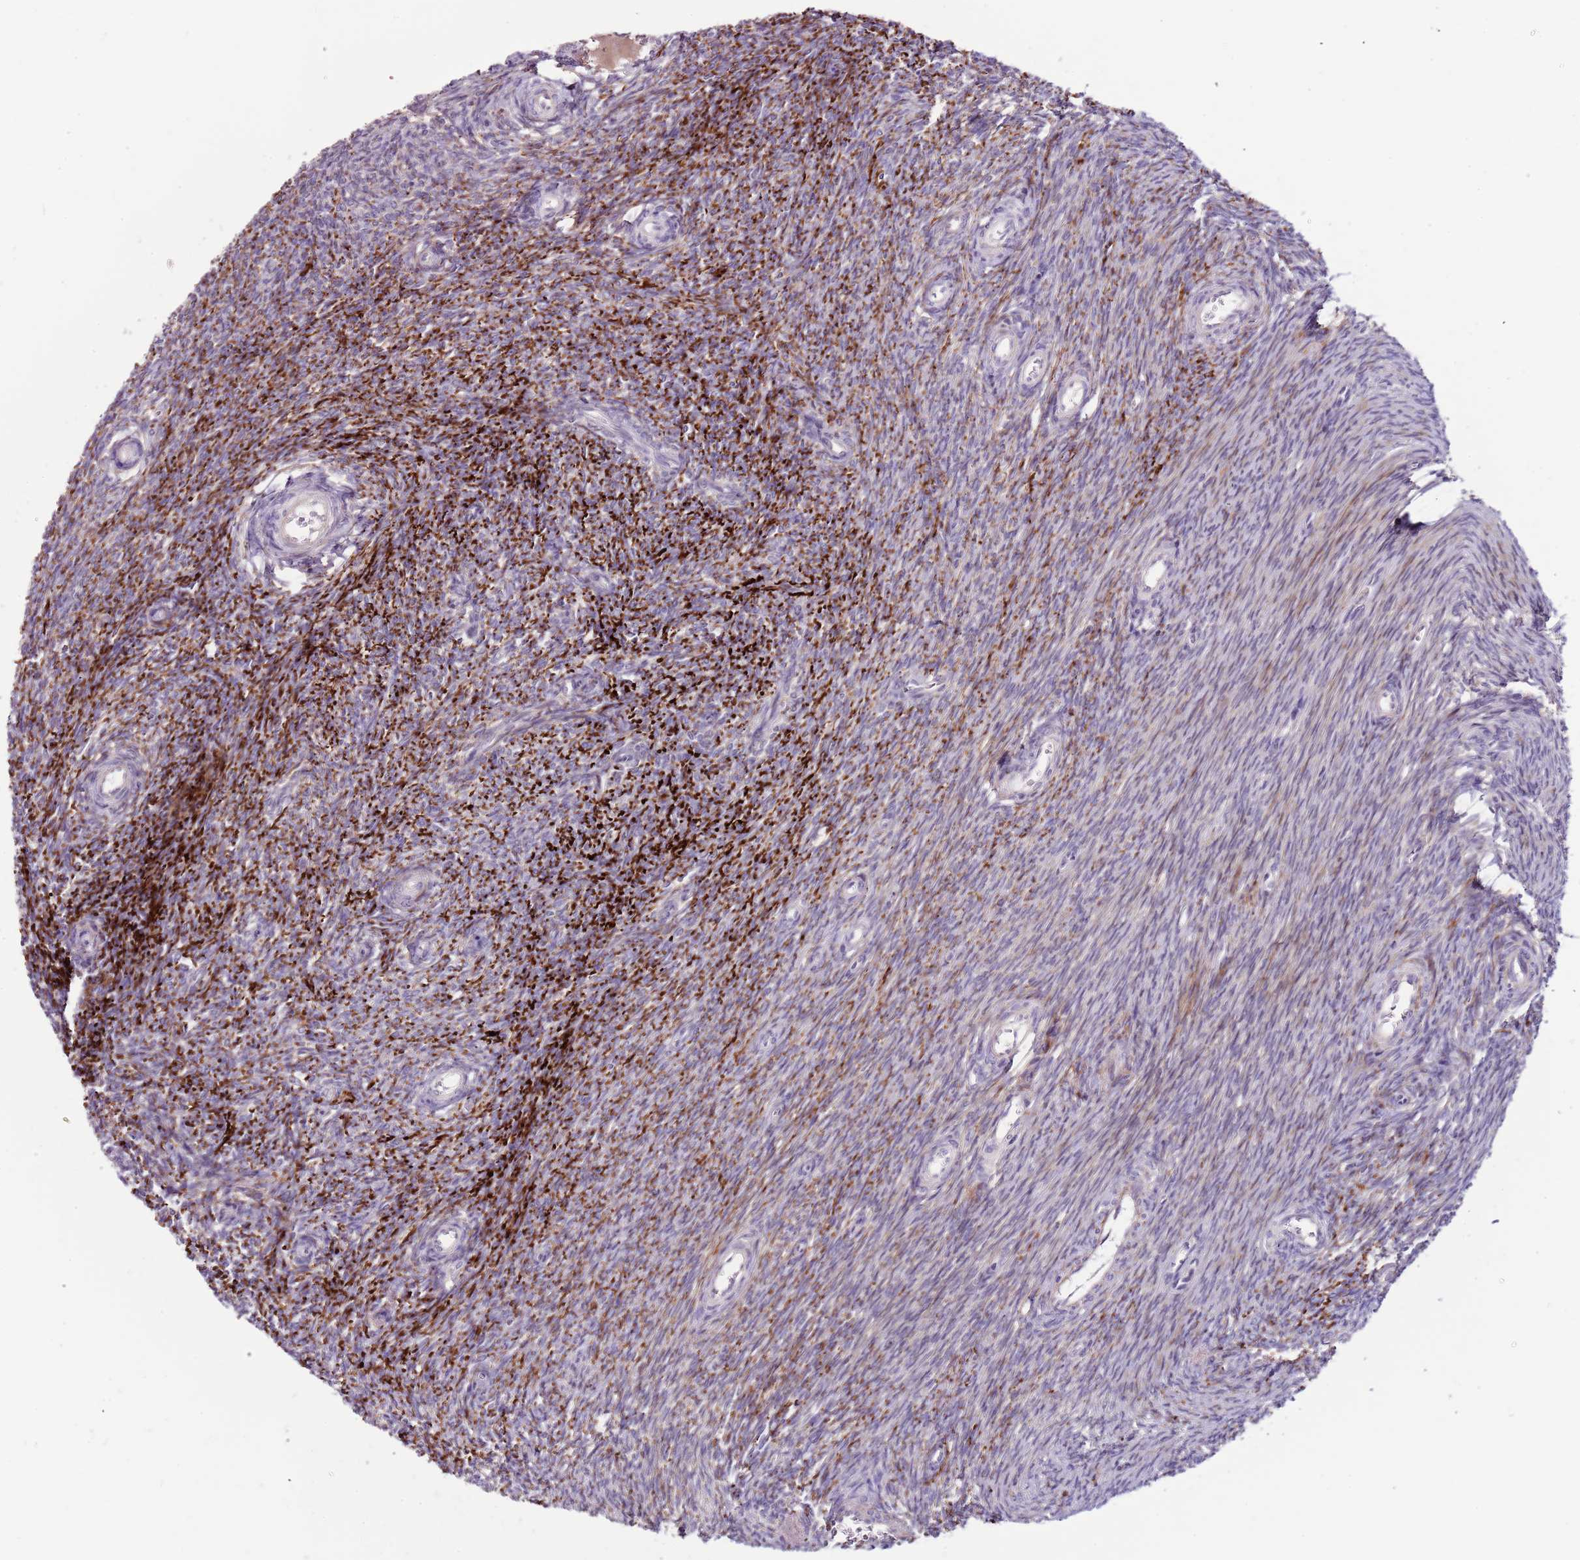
{"staining": {"intensity": "moderate", "quantity": "<25%", "location": "cytoplasmic/membranous"}, "tissue": "ovary", "cell_type": "Ovarian stroma cells", "image_type": "normal", "snomed": [{"axis": "morphology", "description": "Normal tissue, NOS"}, {"axis": "topography", "description": "Ovary"}], "caption": "Ovarian stroma cells exhibit low levels of moderate cytoplasmic/membranous staining in approximately <25% of cells in unremarkable ovary. (Stains: DAB in brown, nuclei in blue, Microscopy: brightfield microscopy at high magnification).", "gene": "NKX2", "patient": {"sex": "female", "age": 44}}